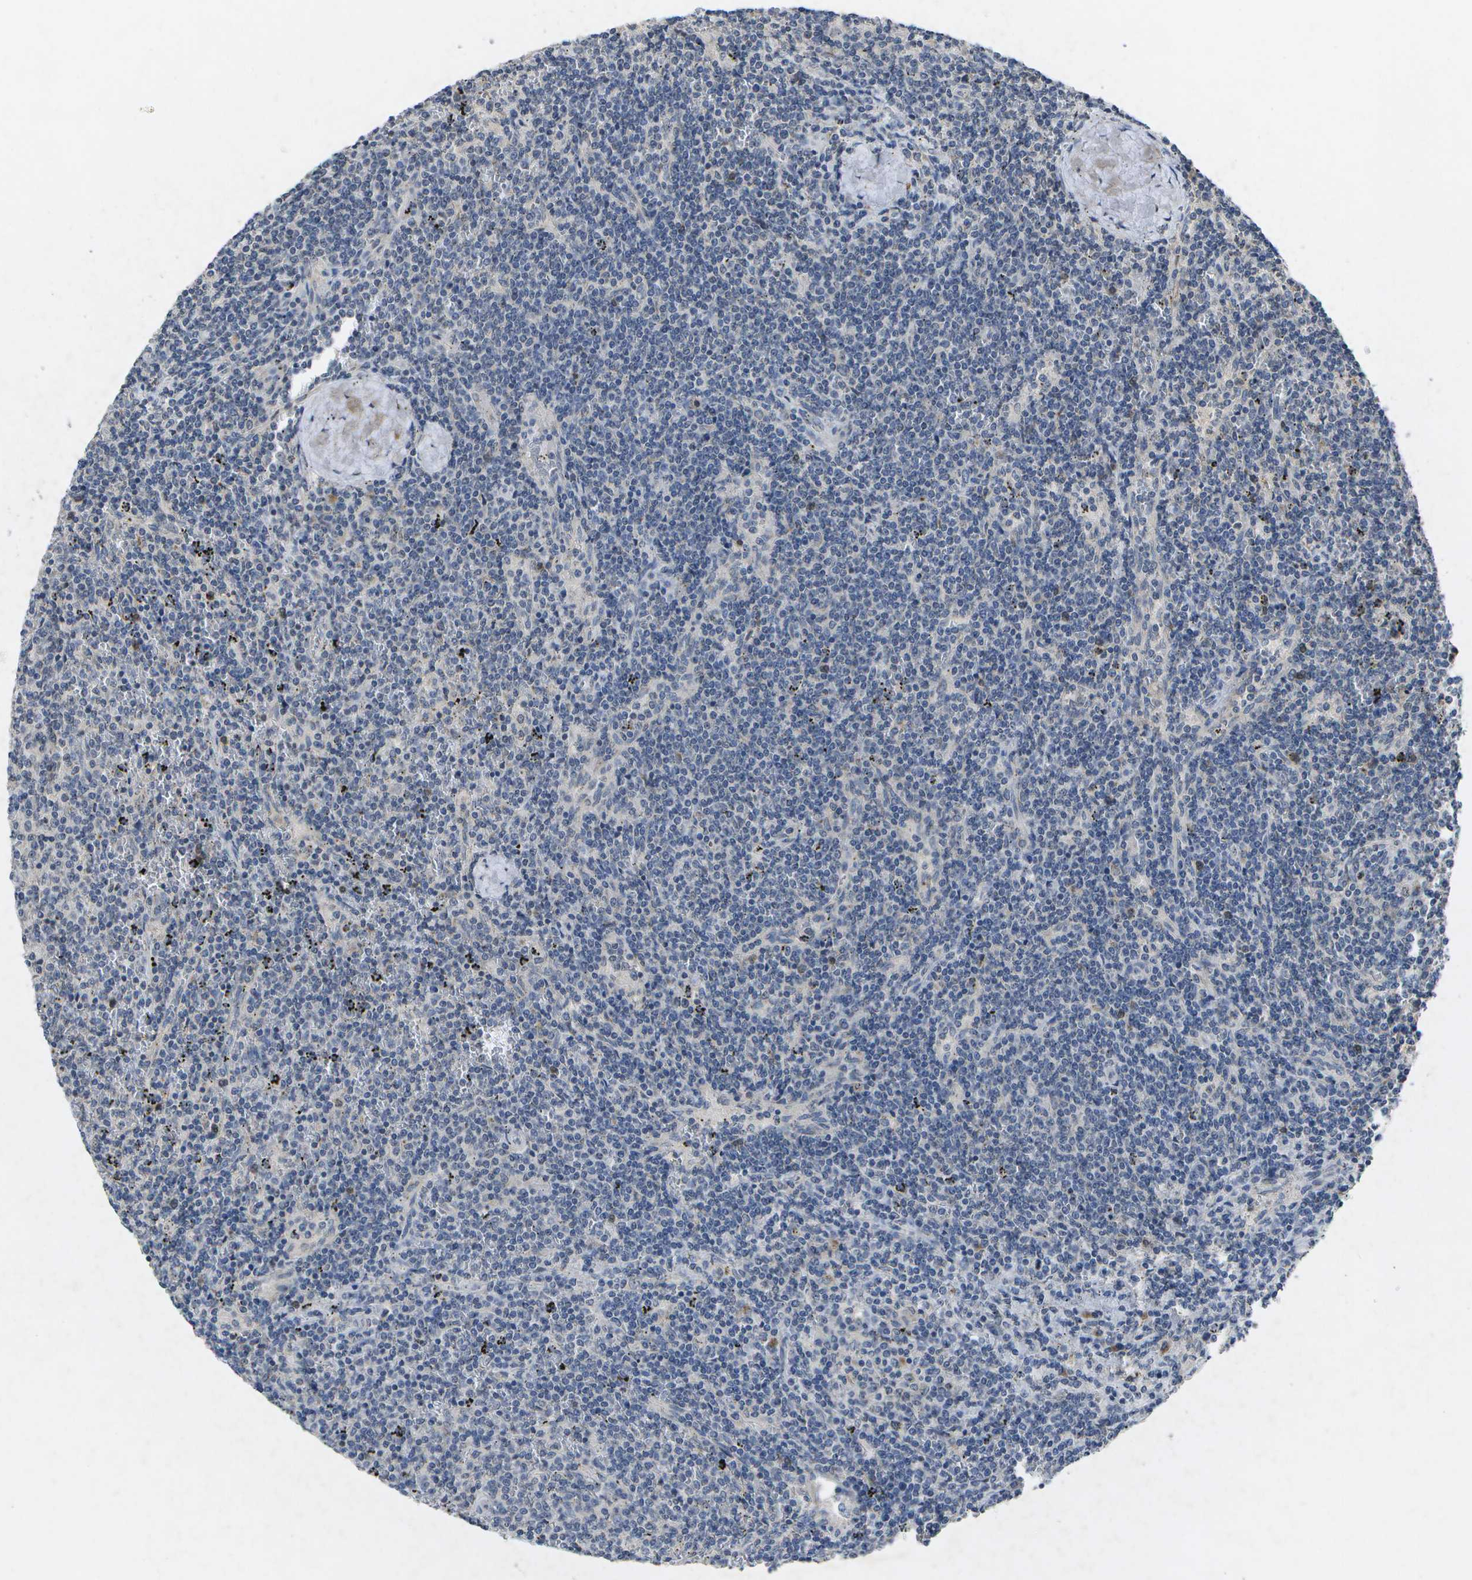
{"staining": {"intensity": "negative", "quantity": "none", "location": "none"}, "tissue": "lymphoma", "cell_type": "Tumor cells", "image_type": "cancer", "snomed": [{"axis": "morphology", "description": "Malignant lymphoma, non-Hodgkin's type, Low grade"}, {"axis": "topography", "description": "Spleen"}], "caption": "There is no significant positivity in tumor cells of lymphoma.", "gene": "KDELR1", "patient": {"sex": "female", "age": 50}}